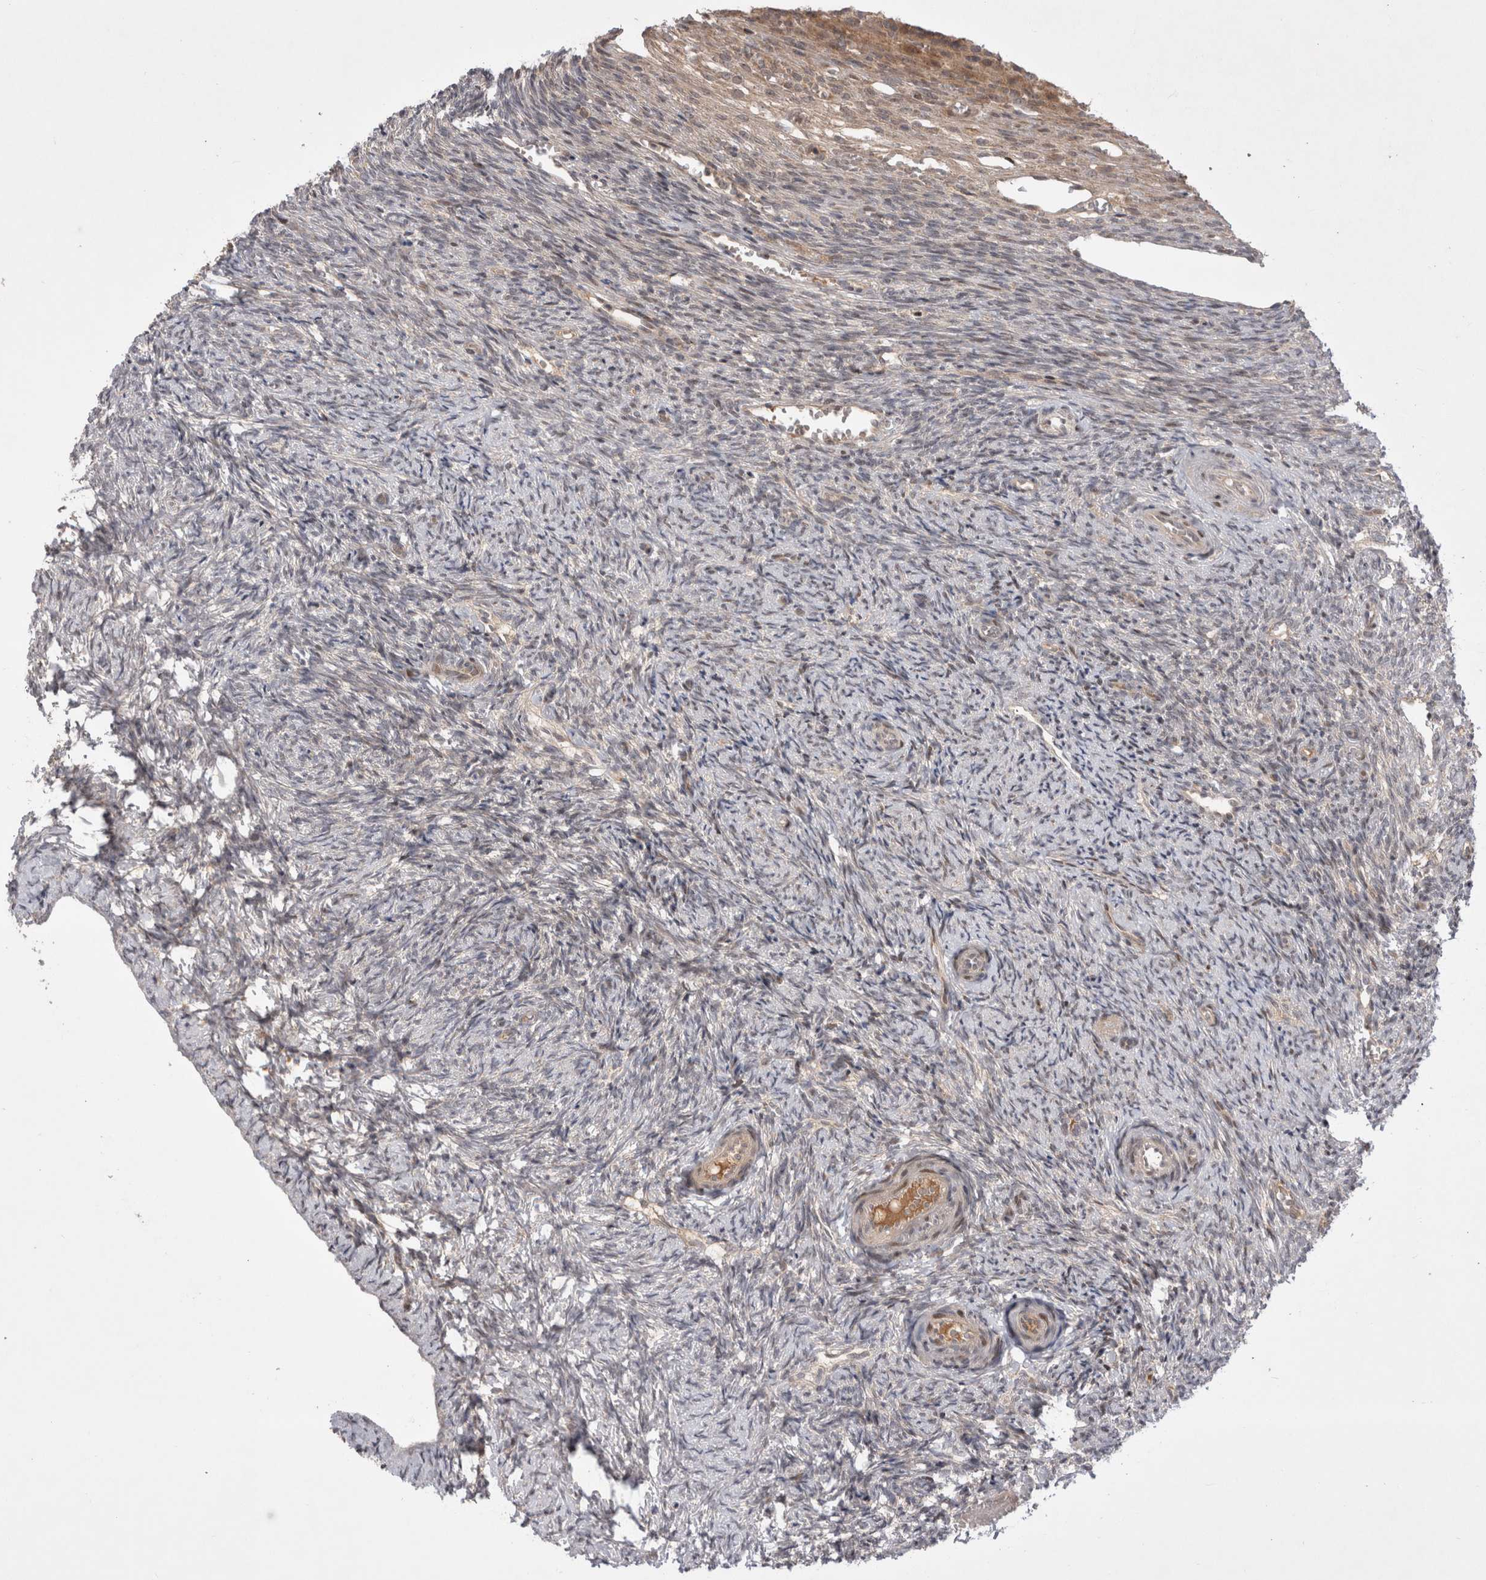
{"staining": {"intensity": "moderate", "quantity": ">75%", "location": "cytoplasmic/membranous"}, "tissue": "ovary", "cell_type": "Follicle cells", "image_type": "normal", "snomed": [{"axis": "morphology", "description": "Normal tissue, NOS"}, {"axis": "topography", "description": "Ovary"}], "caption": "The histopathology image exhibits staining of normal ovary, revealing moderate cytoplasmic/membranous protein staining (brown color) within follicle cells. The staining was performed using DAB (3,3'-diaminobenzidine) to visualize the protein expression in brown, while the nuclei were stained in blue with hematoxylin (Magnification: 20x).", "gene": "PLEKHM1", "patient": {"sex": "female", "age": 41}}